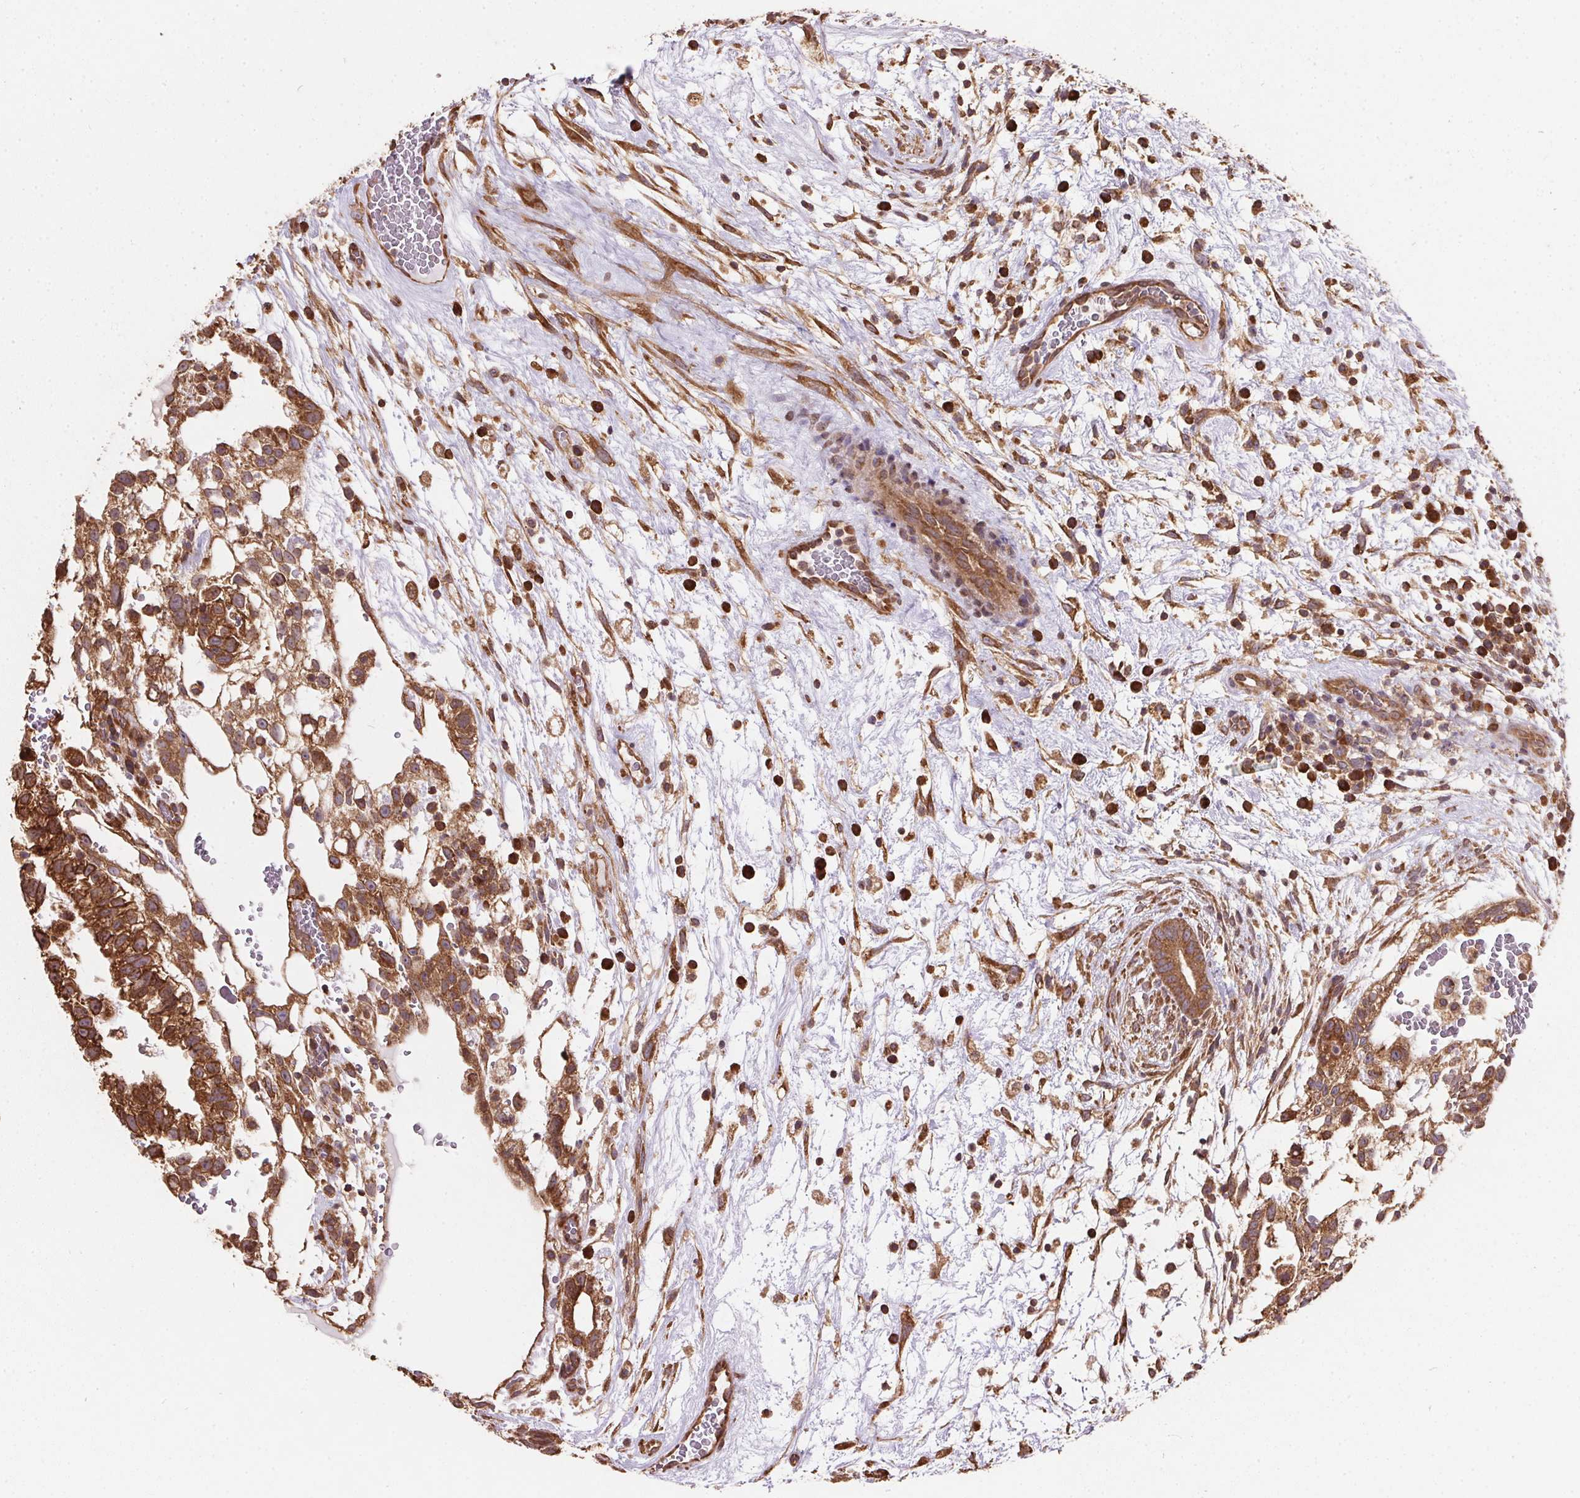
{"staining": {"intensity": "strong", "quantity": ">75%", "location": "cytoplasmic/membranous"}, "tissue": "testis cancer", "cell_type": "Tumor cells", "image_type": "cancer", "snomed": [{"axis": "morphology", "description": "Normal tissue, NOS"}, {"axis": "morphology", "description": "Carcinoma, Embryonal, NOS"}, {"axis": "topography", "description": "Testis"}], "caption": "A high amount of strong cytoplasmic/membranous expression is seen in approximately >75% of tumor cells in testis embryonal carcinoma tissue.", "gene": "EIF2S1", "patient": {"sex": "male", "age": 32}}